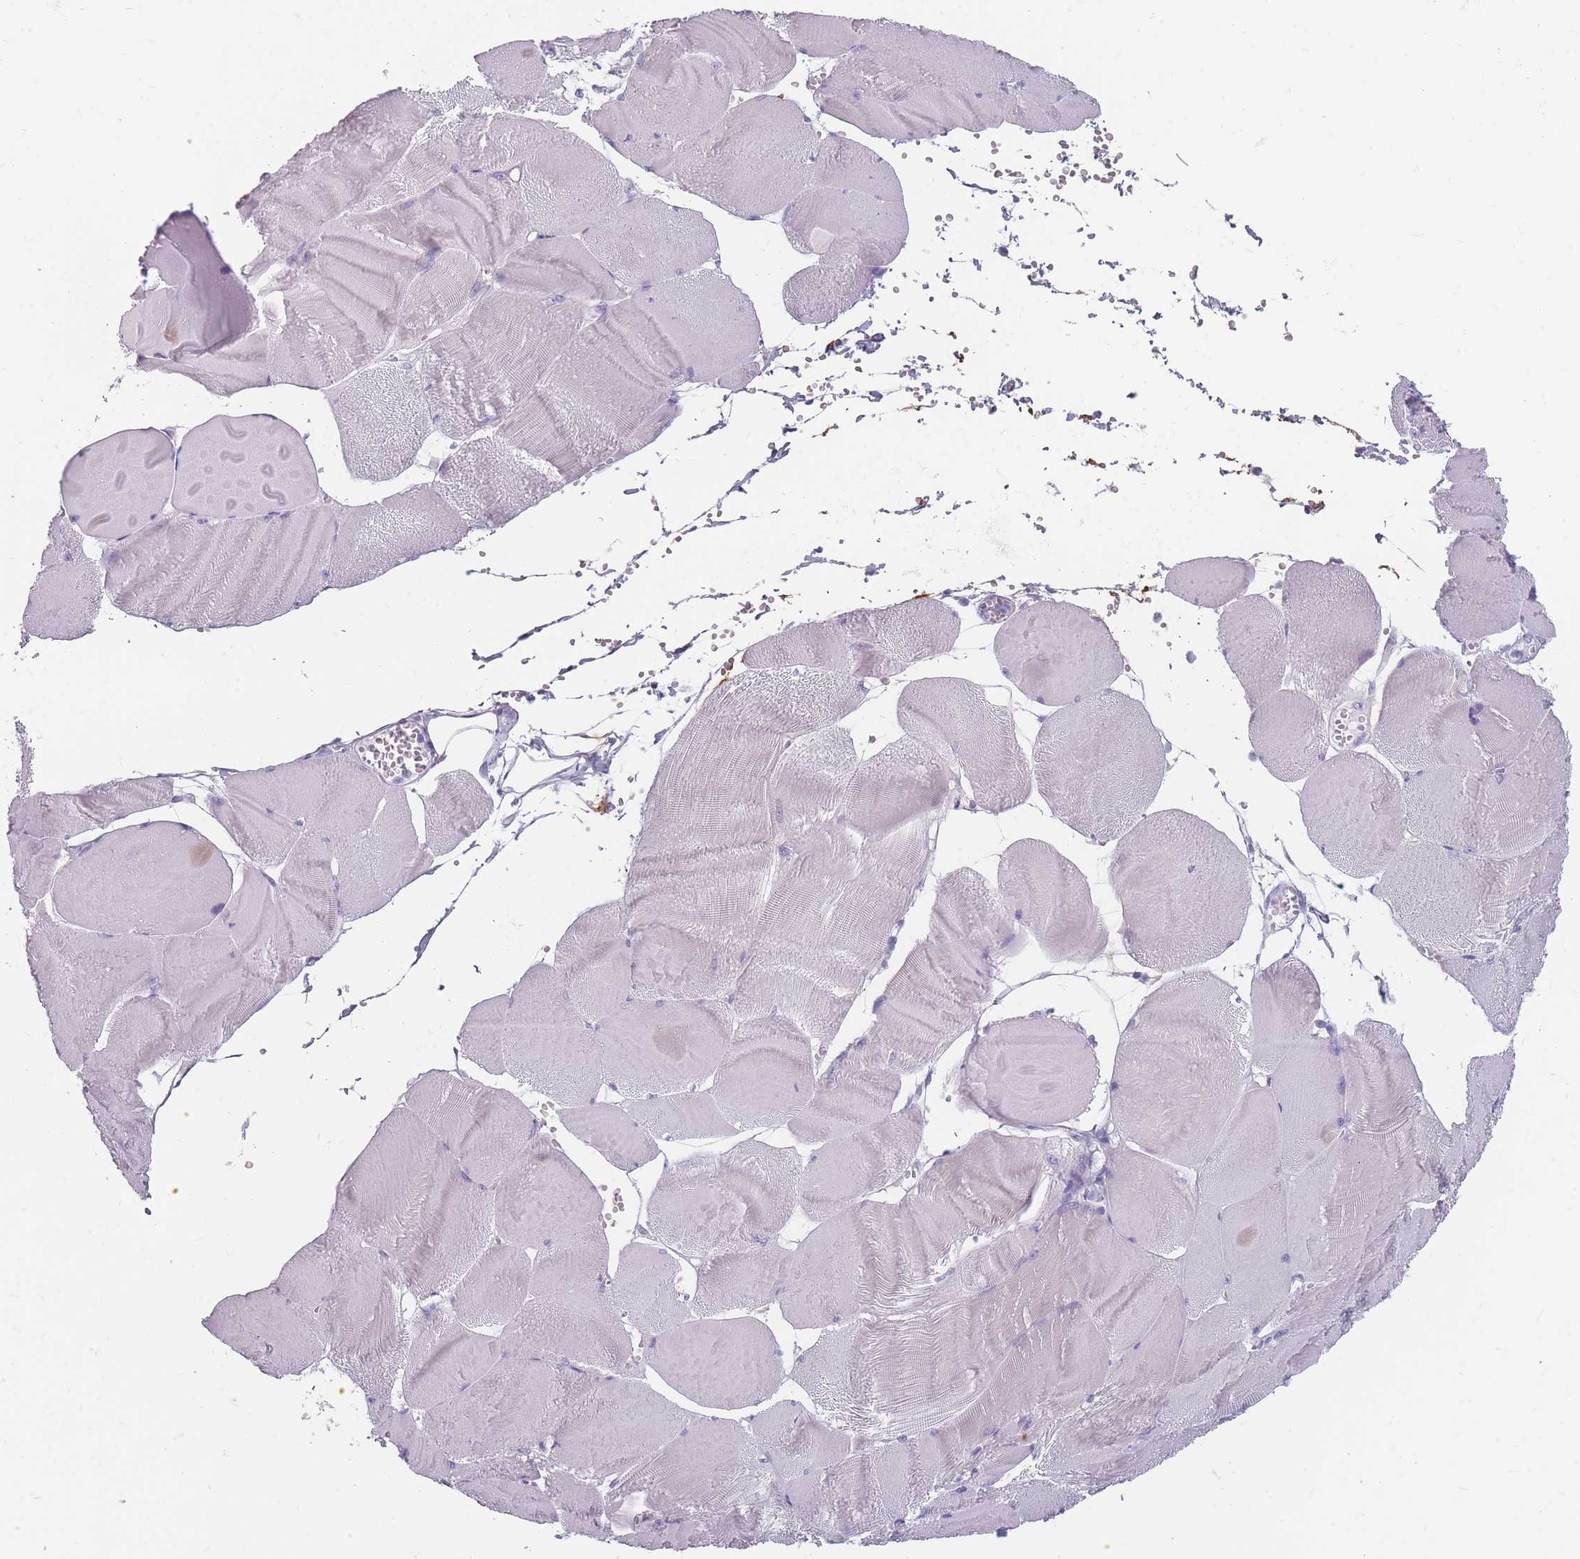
{"staining": {"intensity": "negative", "quantity": "none", "location": "none"}, "tissue": "skeletal muscle", "cell_type": "Myocytes", "image_type": "normal", "snomed": [{"axis": "morphology", "description": "Normal tissue, NOS"}, {"axis": "morphology", "description": "Basal cell carcinoma"}, {"axis": "topography", "description": "Skeletal muscle"}], "caption": "IHC image of normal skeletal muscle stained for a protein (brown), which displays no positivity in myocytes.", "gene": "CCNO", "patient": {"sex": "female", "age": 64}}